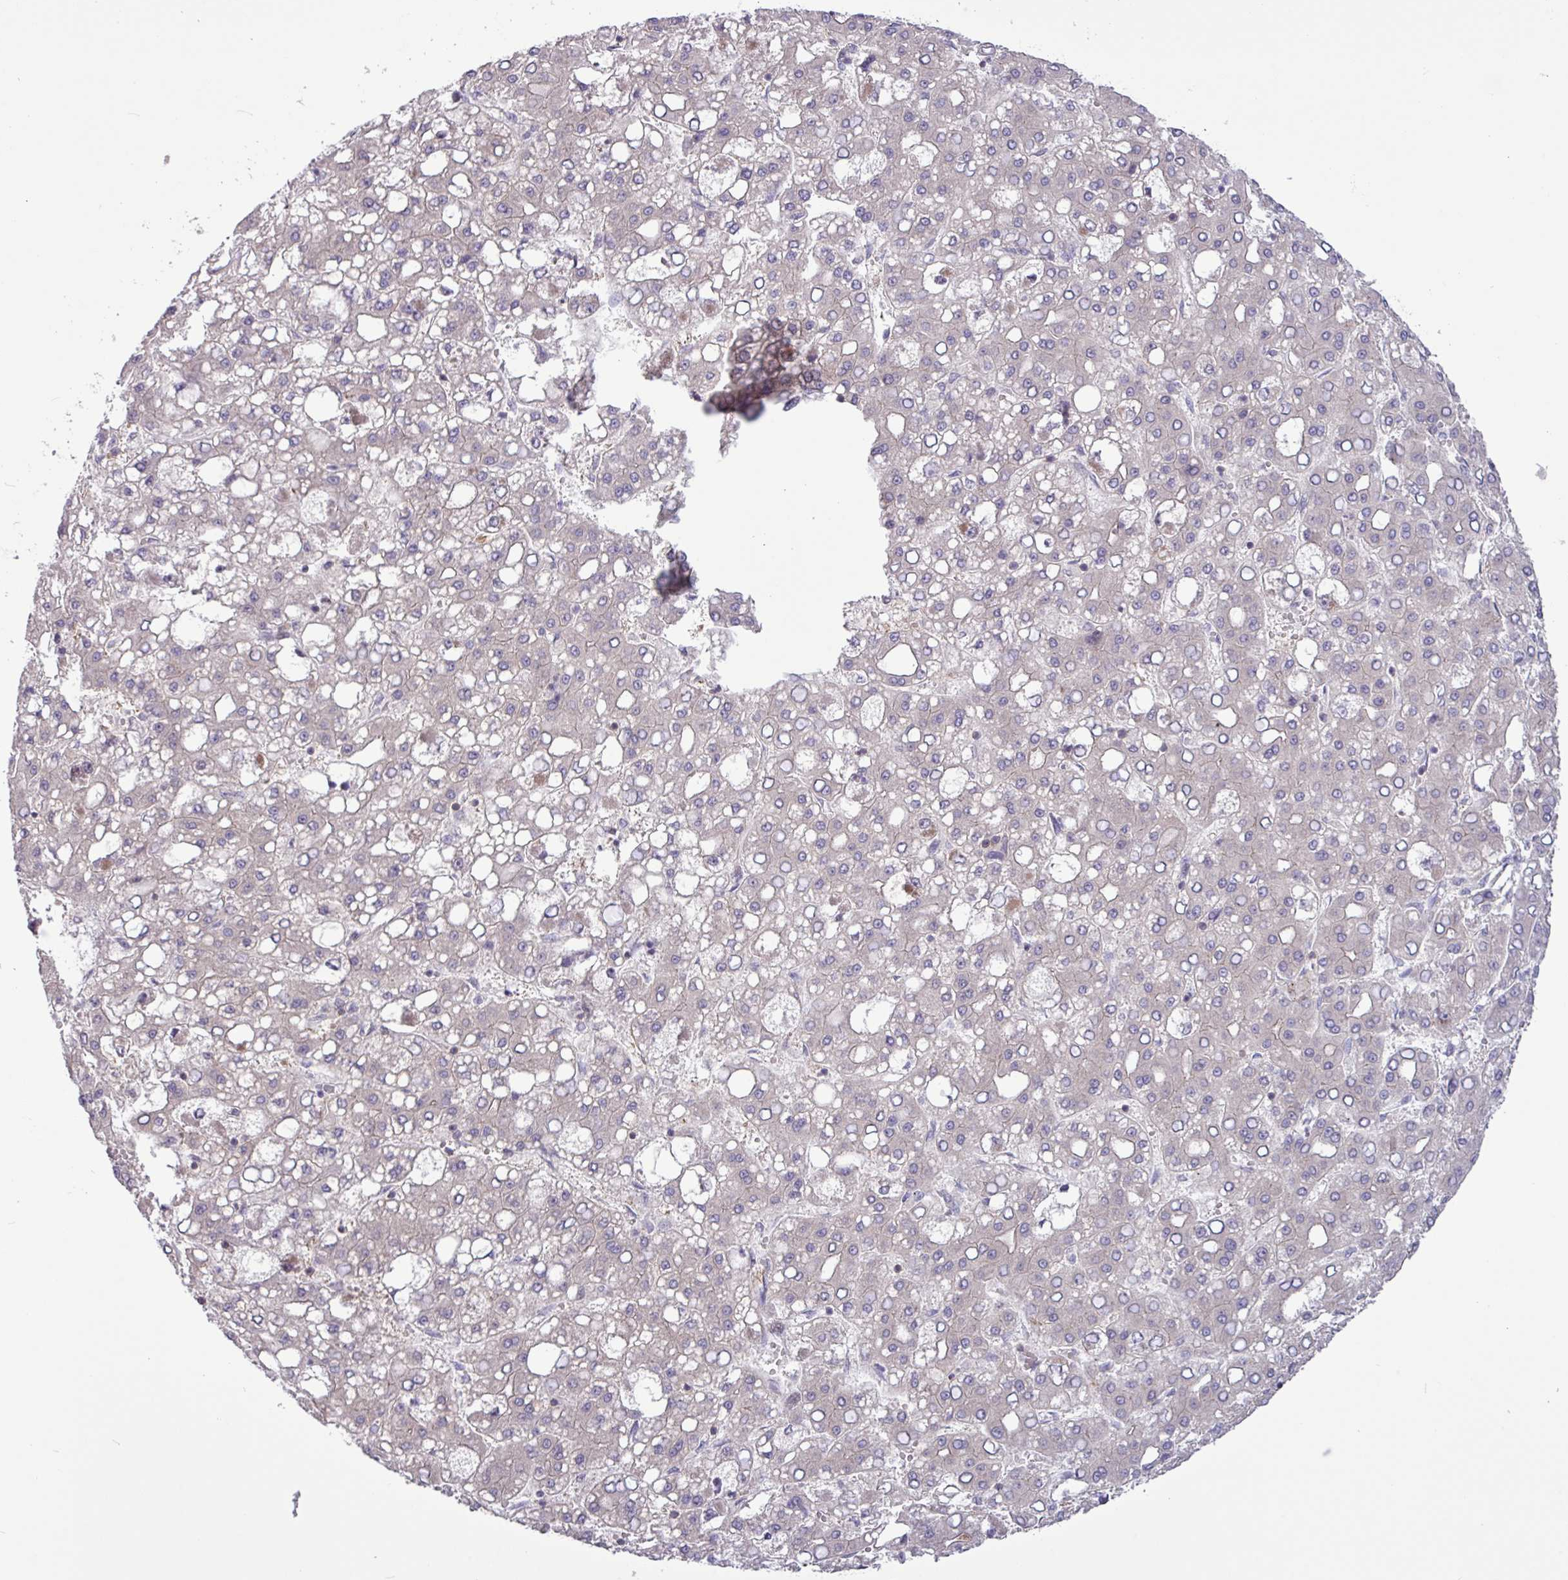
{"staining": {"intensity": "negative", "quantity": "none", "location": "none"}, "tissue": "liver cancer", "cell_type": "Tumor cells", "image_type": "cancer", "snomed": [{"axis": "morphology", "description": "Carcinoma, Hepatocellular, NOS"}, {"axis": "topography", "description": "Liver"}], "caption": "Protein analysis of liver cancer (hepatocellular carcinoma) displays no significant staining in tumor cells.", "gene": "RTL3", "patient": {"sex": "male", "age": 65}}